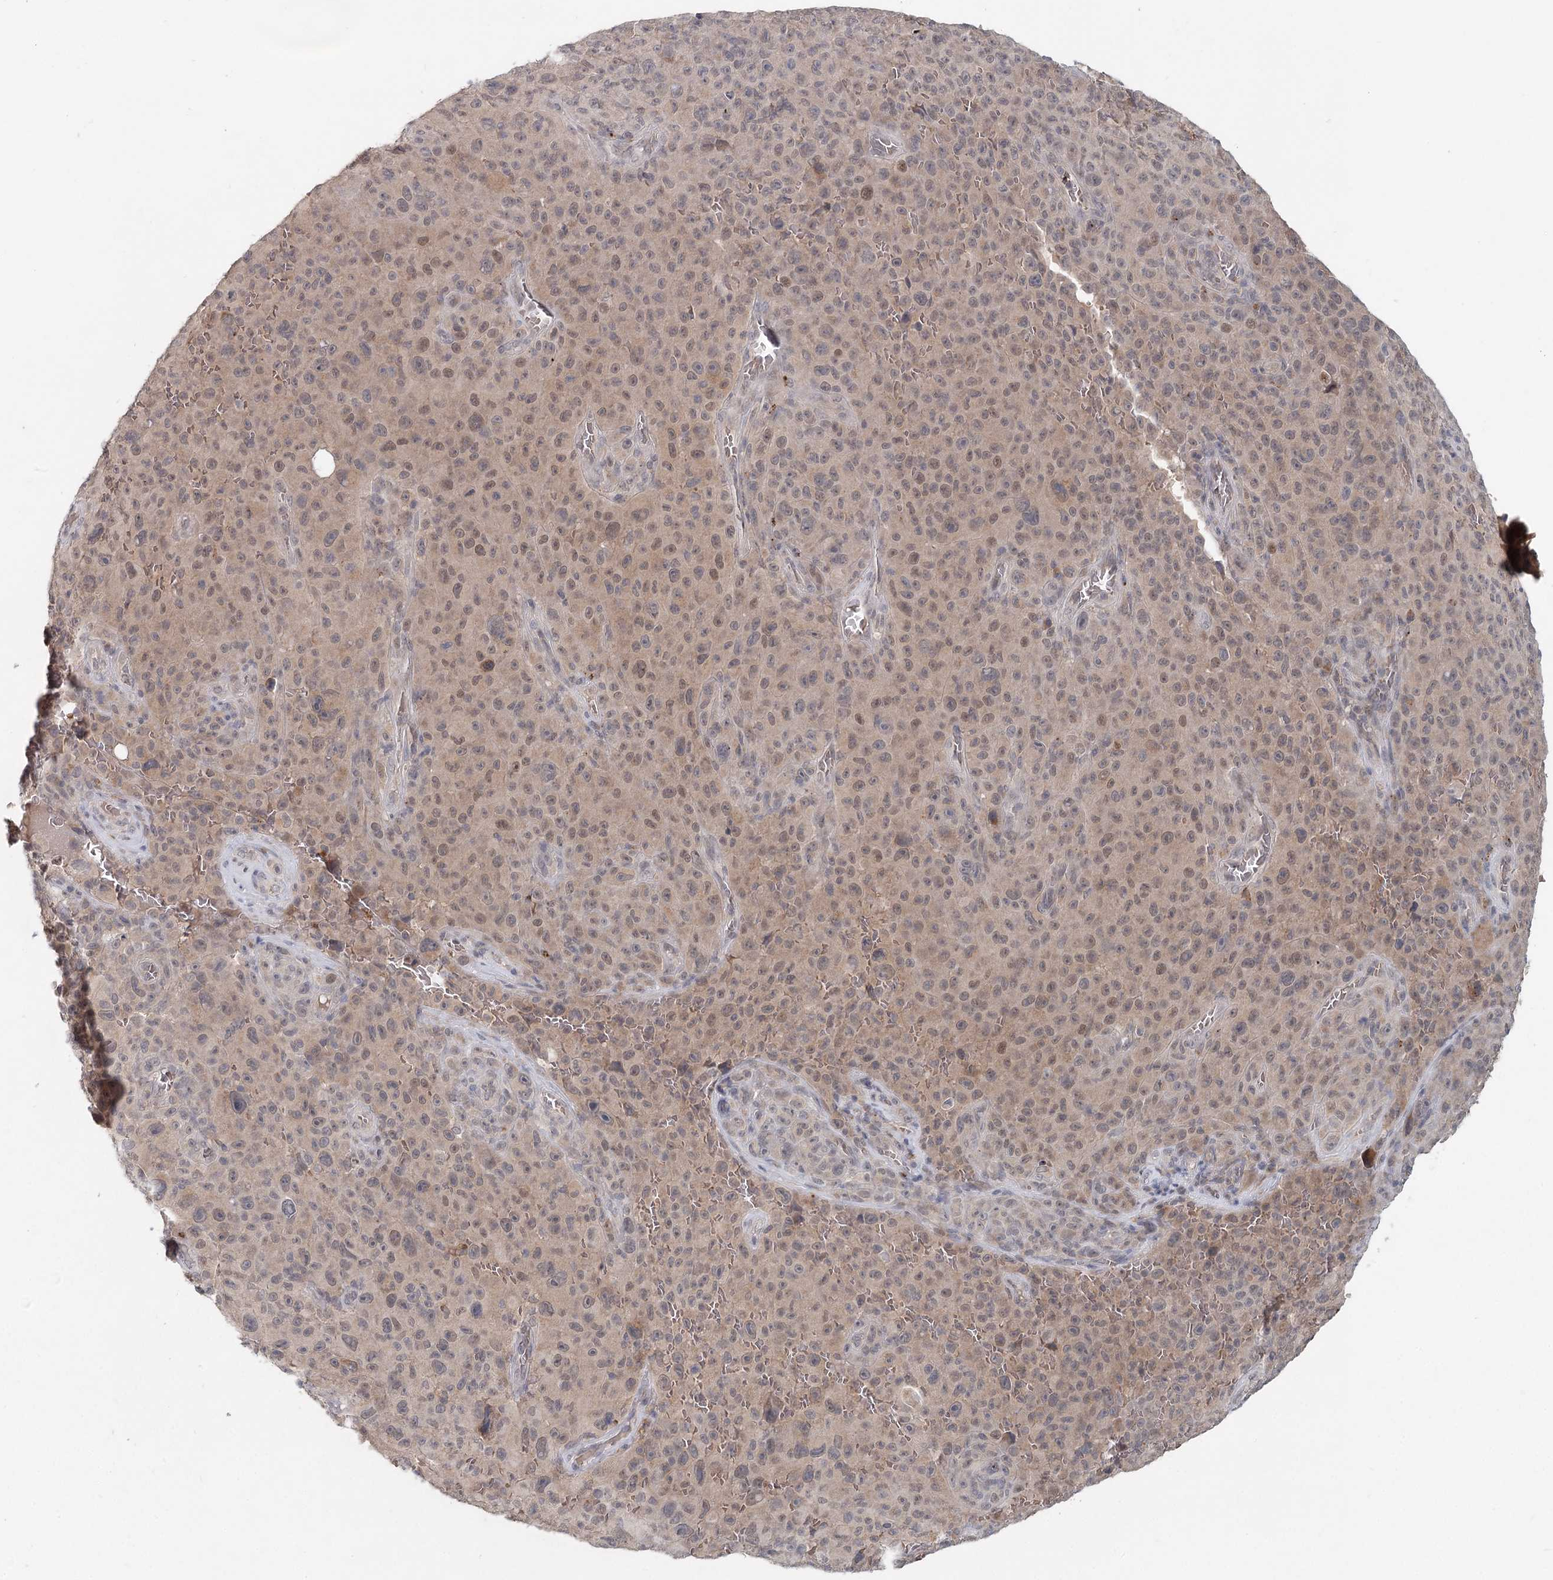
{"staining": {"intensity": "weak", "quantity": ">75%", "location": "cytoplasmic/membranous"}, "tissue": "melanoma", "cell_type": "Tumor cells", "image_type": "cancer", "snomed": [{"axis": "morphology", "description": "Malignant melanoma, NOS"}, {"axis": "topography", "description": "Skin"}], "caption": "There is low levels of weak cytoplasmic/membranous expression in tumor cells of melanoma, as demonstrated by immunohistochemical staining (brown color).", "gene": "FBXO7", "patient": {"sex": "female", "age": 82}}